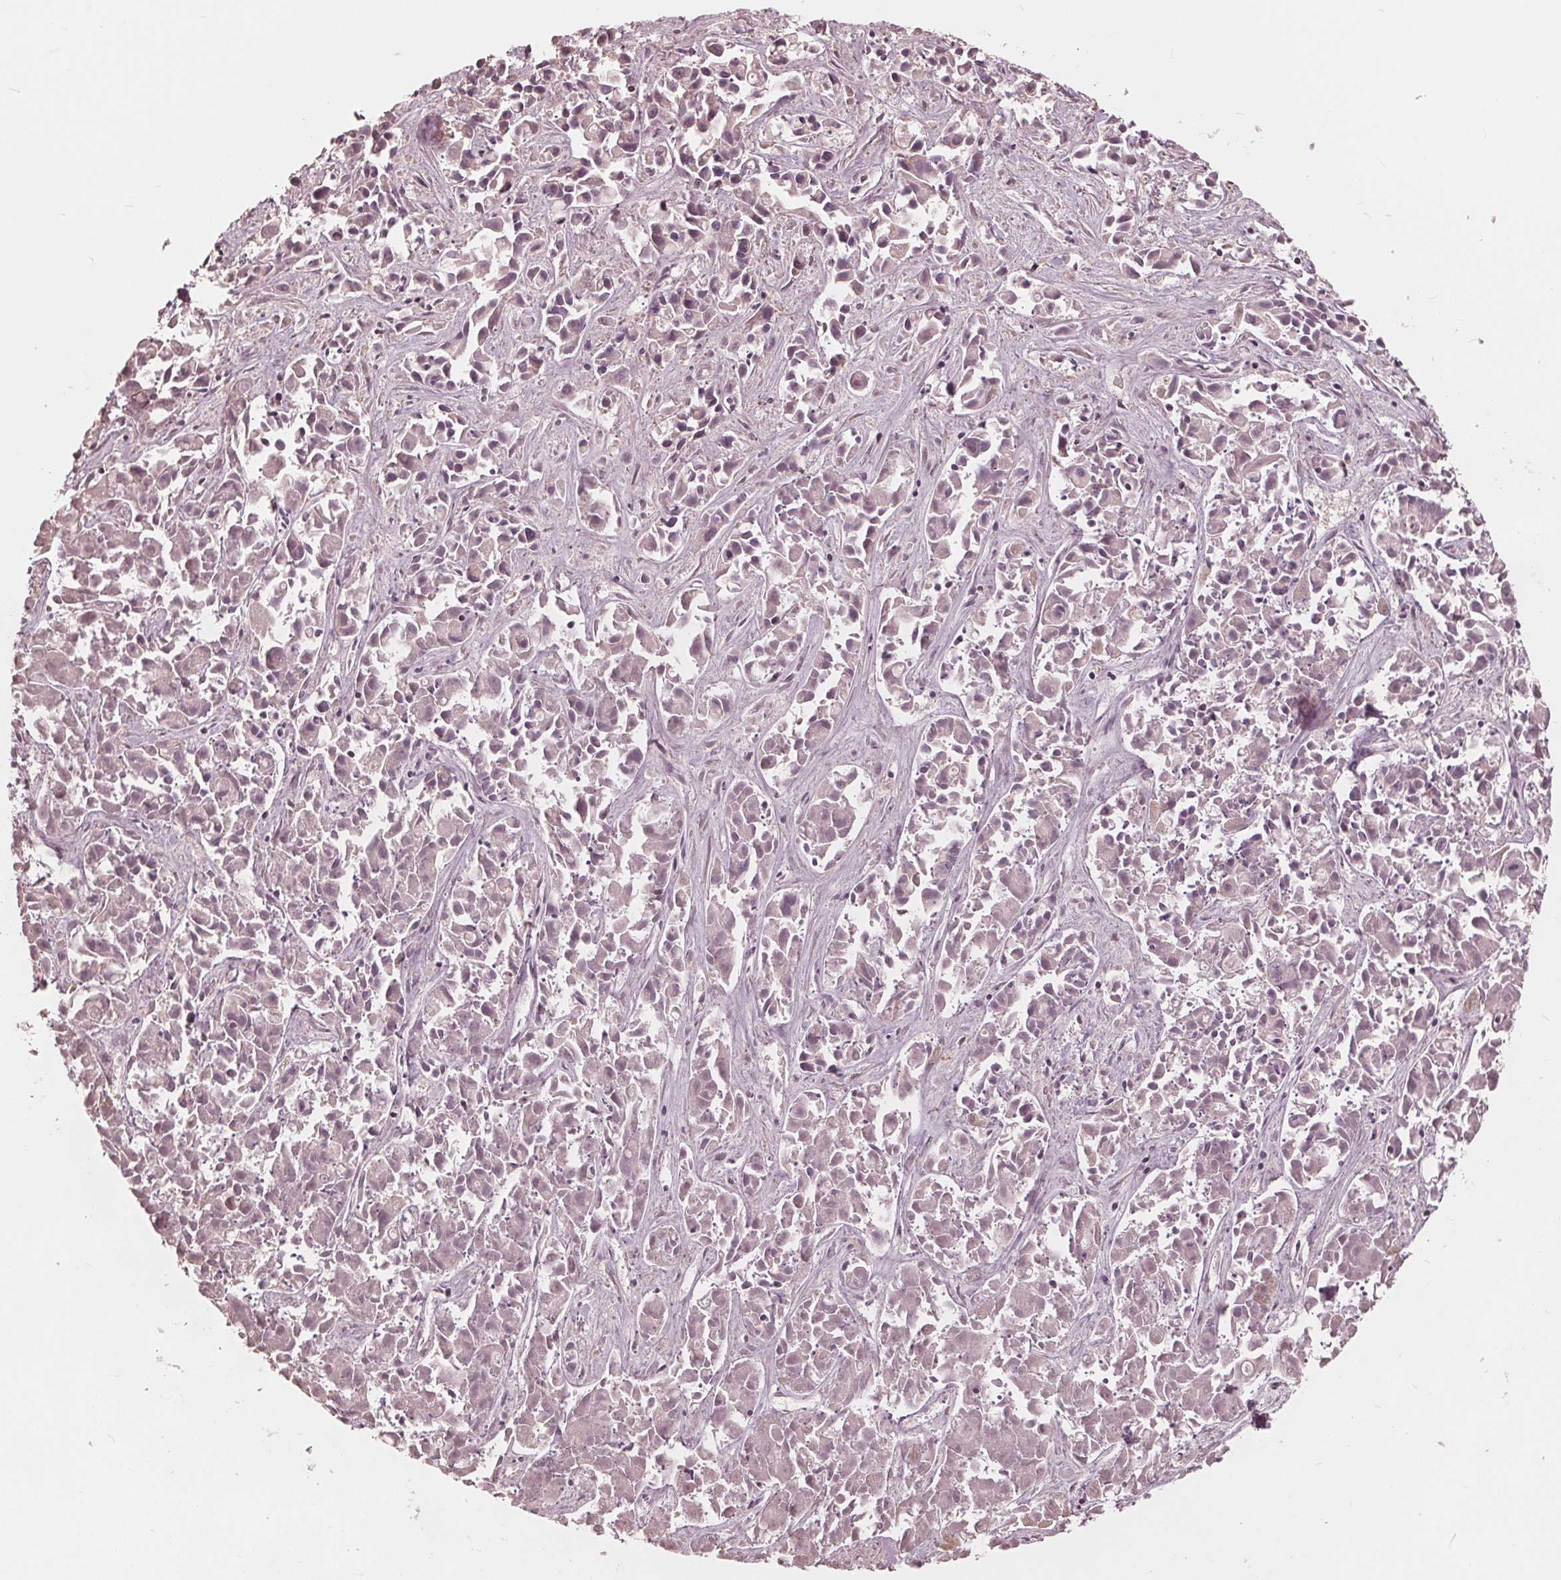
{"staining": {"intensity": "negative", "quantity": "none", "location": "none"}, "tissue": "liver cancer", "cell_type": "Tumor cells", "image_type": "cancer", "snomed": [{"axis": "morphology", "description": "Cholangiocarcinoma"}, {"axis": "topography", "description": "Liver"}], "caption": "The immunohistochemistry photomicrograph has no significant expression in tumor cells of liver cholangiocarcinoma tissue.", "gene": "HIRIP3", "patient": {"sex": "female", "age": 81}}